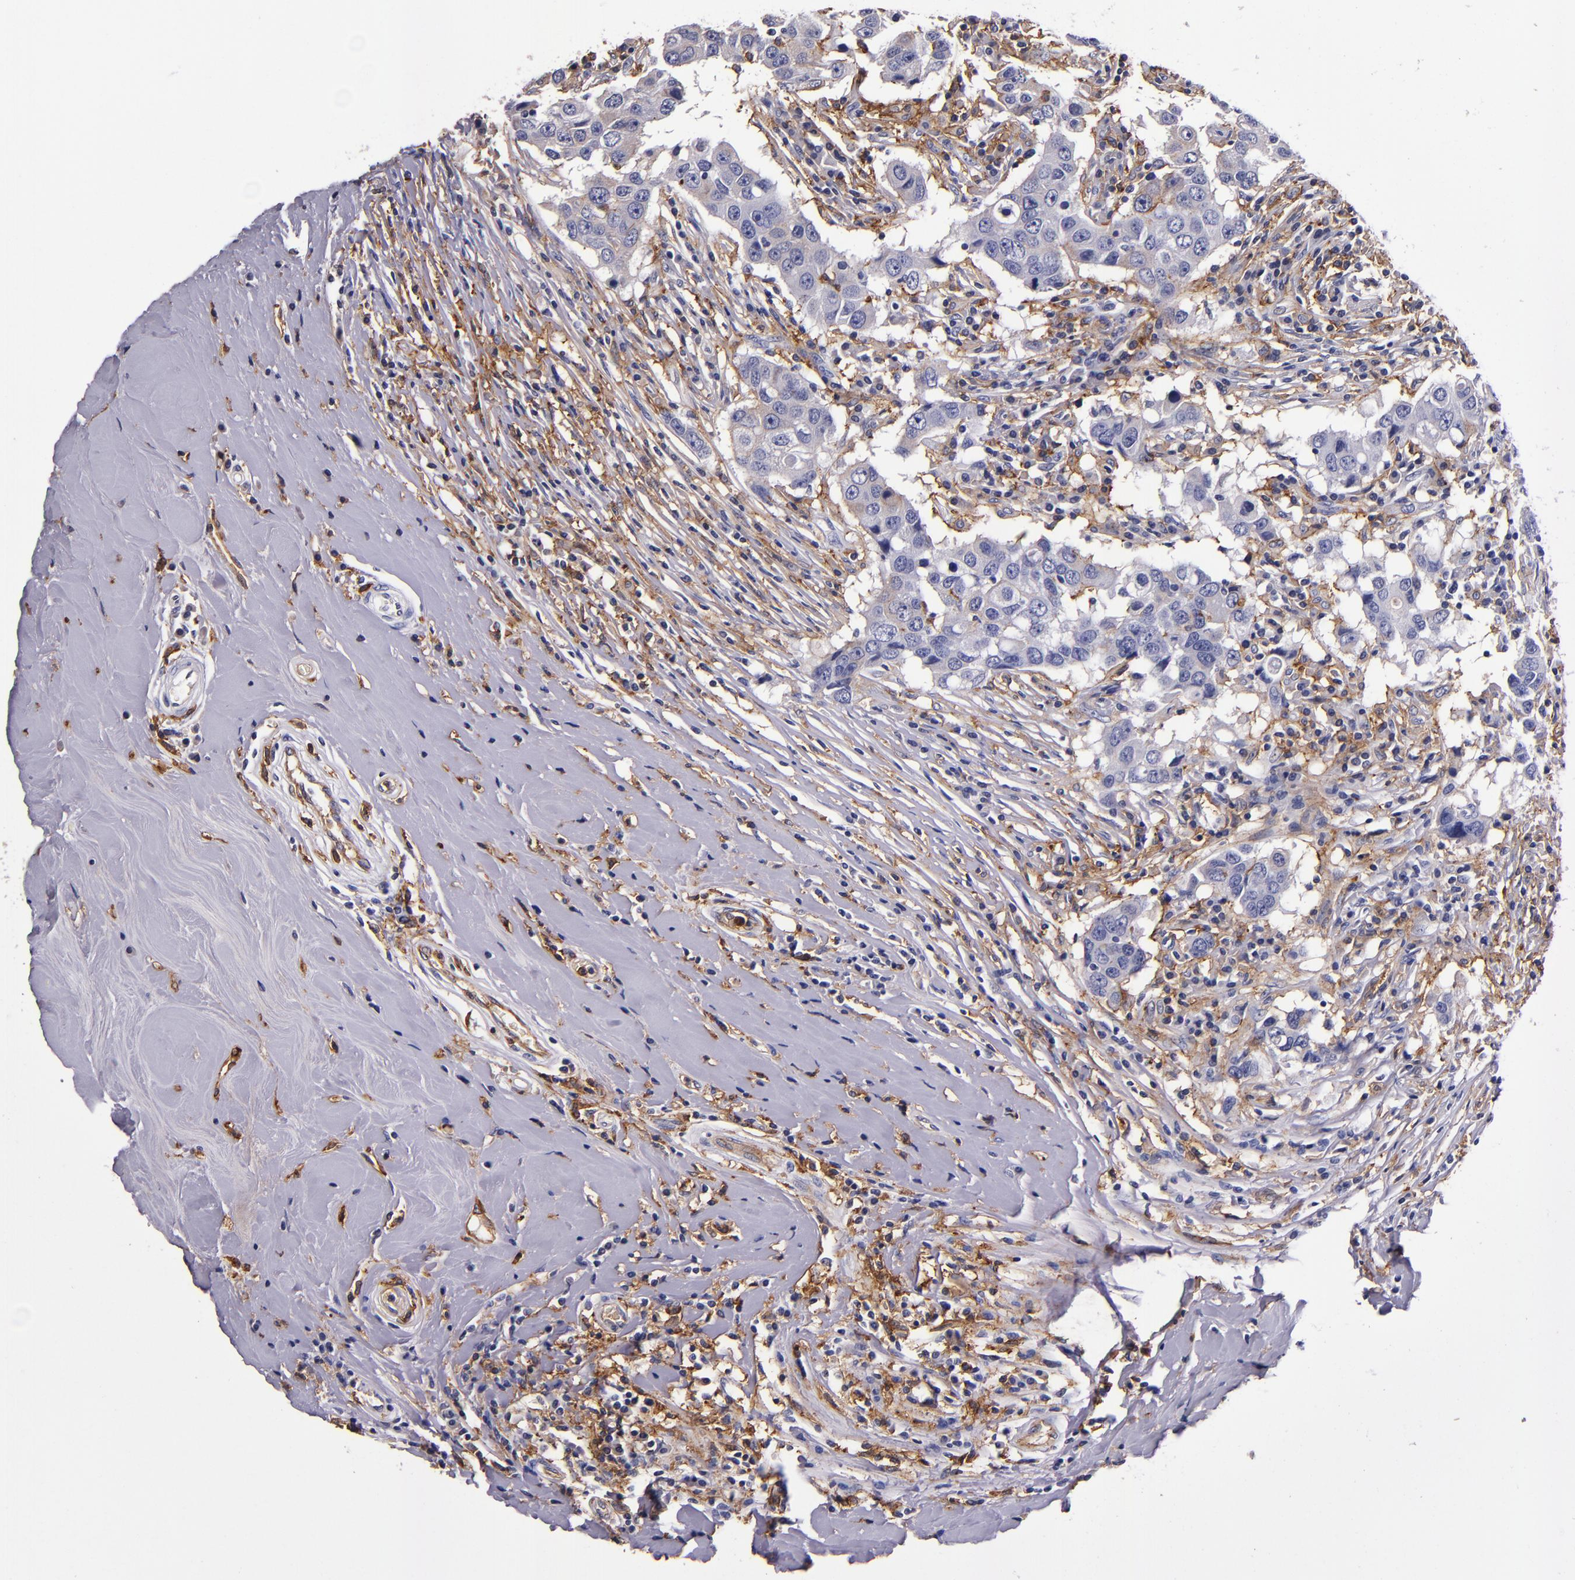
{"staining": {"intensity": "moderate", "quantity": "<25%", "location": "cytoplasmic/membranous"}, "tissue": "breast cancer", "cell_type": "Tumor cells", "image_type": "cancer", "snomed": [{"axis": "morphology", "description": "Duct carcinoma"}, {"axis": "topography", "description": "Breast"}], "caption": "High-magnification brightfield microscopy of intraductal carcinoma (breast) stained with DAB (3,3'-diaminobenzidine) (brown) and counterstained with hematoxylin (blue). tumor cells exhibit moderate cytoplasmic/membranous staining is seen in approximately<25% of cells.", "gene": "SIRPA", "patient": {"sex": "female", "age": 27}}